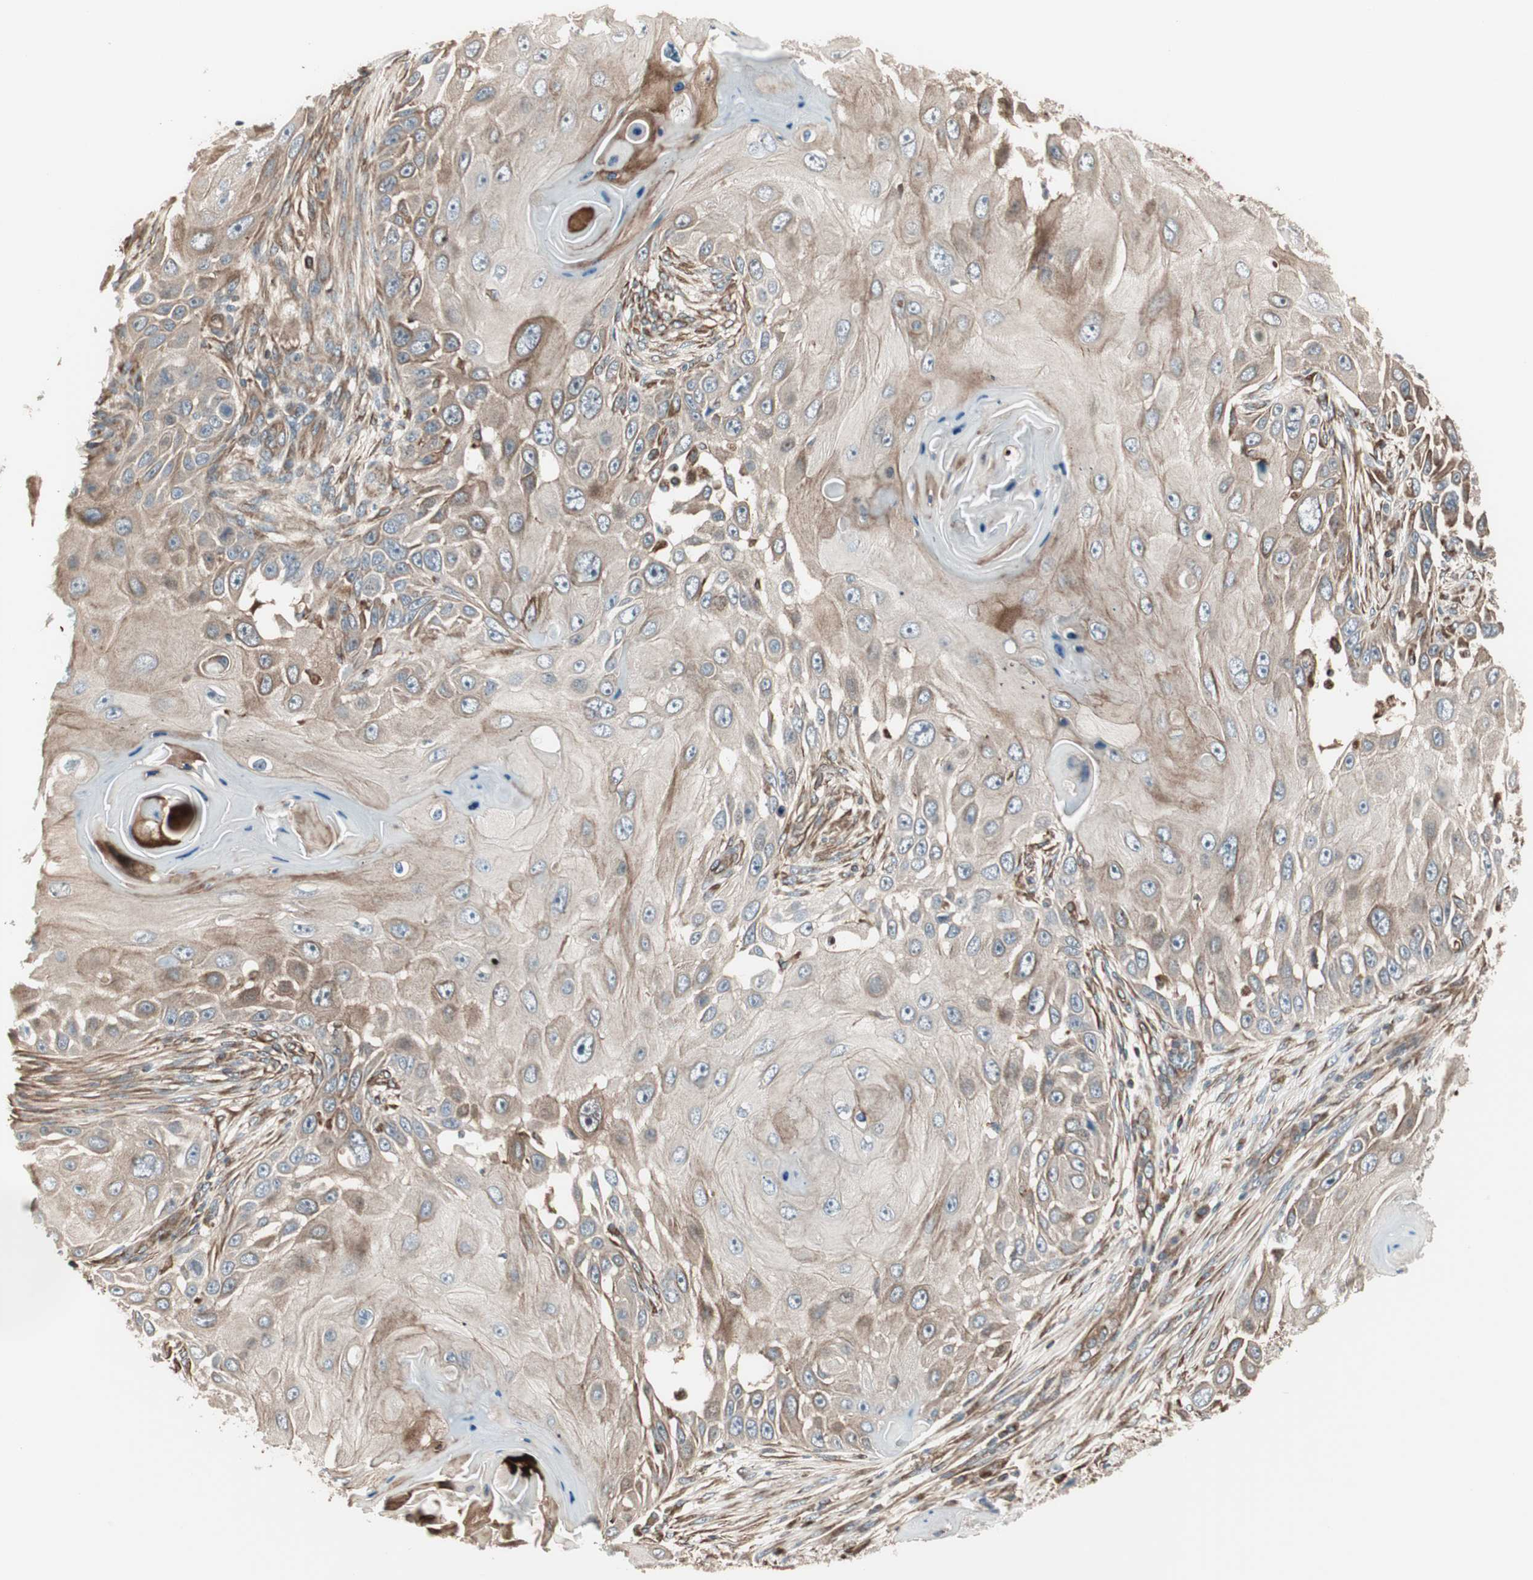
{"staining": {"intensity": "moderate", "quantity": "25%-75%", "location": "cytoplasmic/membranous"}, "tissue": "skin cancer", "cell_type": "Tumor cells", "image_type": "cancer", "snomed": [{"axis": "morphology", "description": "Squamous cell carcinoma, NOS"}, {"axis": "topography", "description": "Skin"}], "caption": "Protein staining shows moderate cytoplasmic/membranous expression in approximately 25%-75% of tumor cells in squamous cell carcinoma (skin). Using DAB (3,3'-diaminobenzidine) (brown) and hematoxylin (blue) stains, captured at high magnification using brightfield microscopy.", "gene": "MAD2L2", "patient": {"sex": "female", "age": 44}}